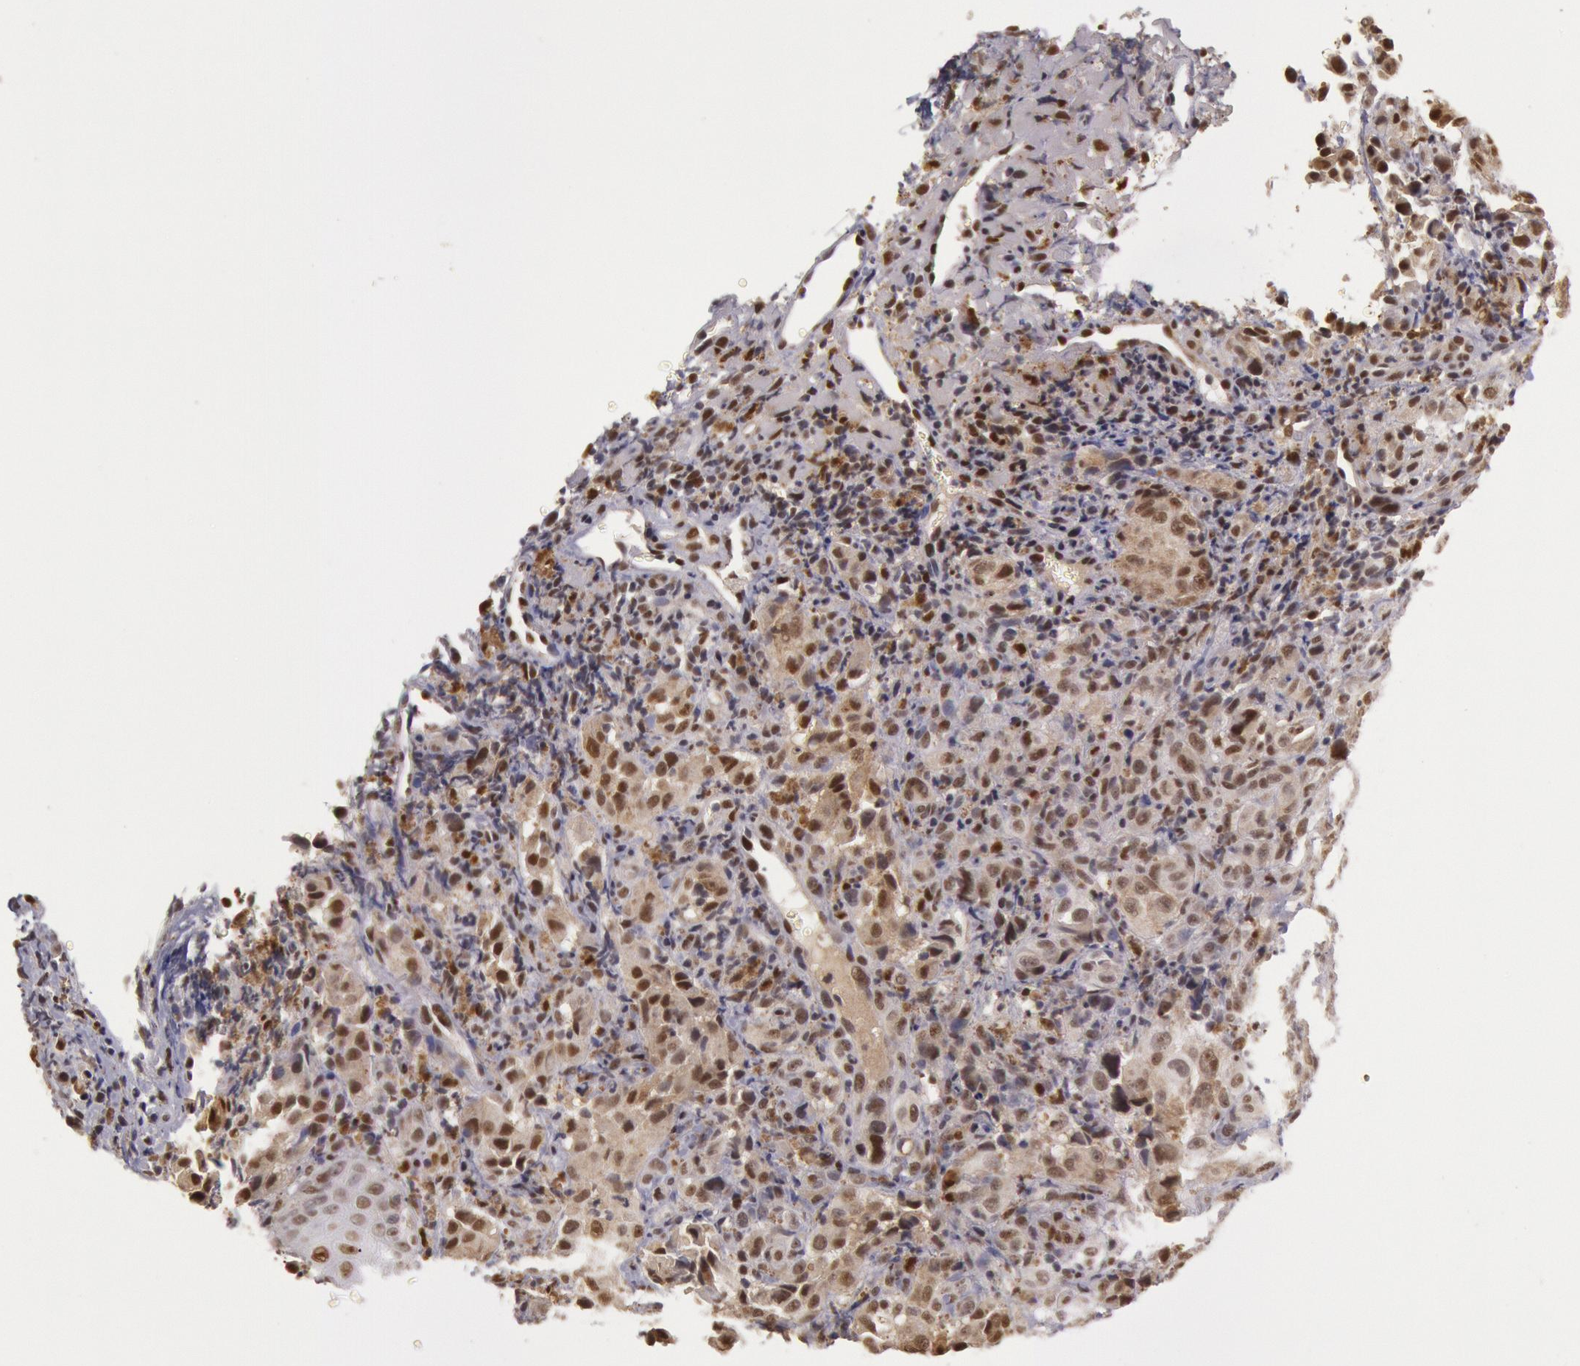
{"staining": {"intensity": "moderate", "quantity": "25%-75%", "location": "nuclear"}, "tissue": "melanoma", "cell_type": "Tumor cells", "image_type": "cancer", "snomed": [{"axis": "morphology", "description": "Malignant melanoma, NOS"}, {"axis": "topography", "description": "Skin"}], "caption": "A high-resolution image shows immunohistochemistry staining of melanoma, which reveals moderate nuclear expression in about 25%-75% of tumor cells. The protein is shown in brown color, while the nuclei are stained blue.", "gene": "LIG4", "patient": {"sex": "male", "age": 75}}